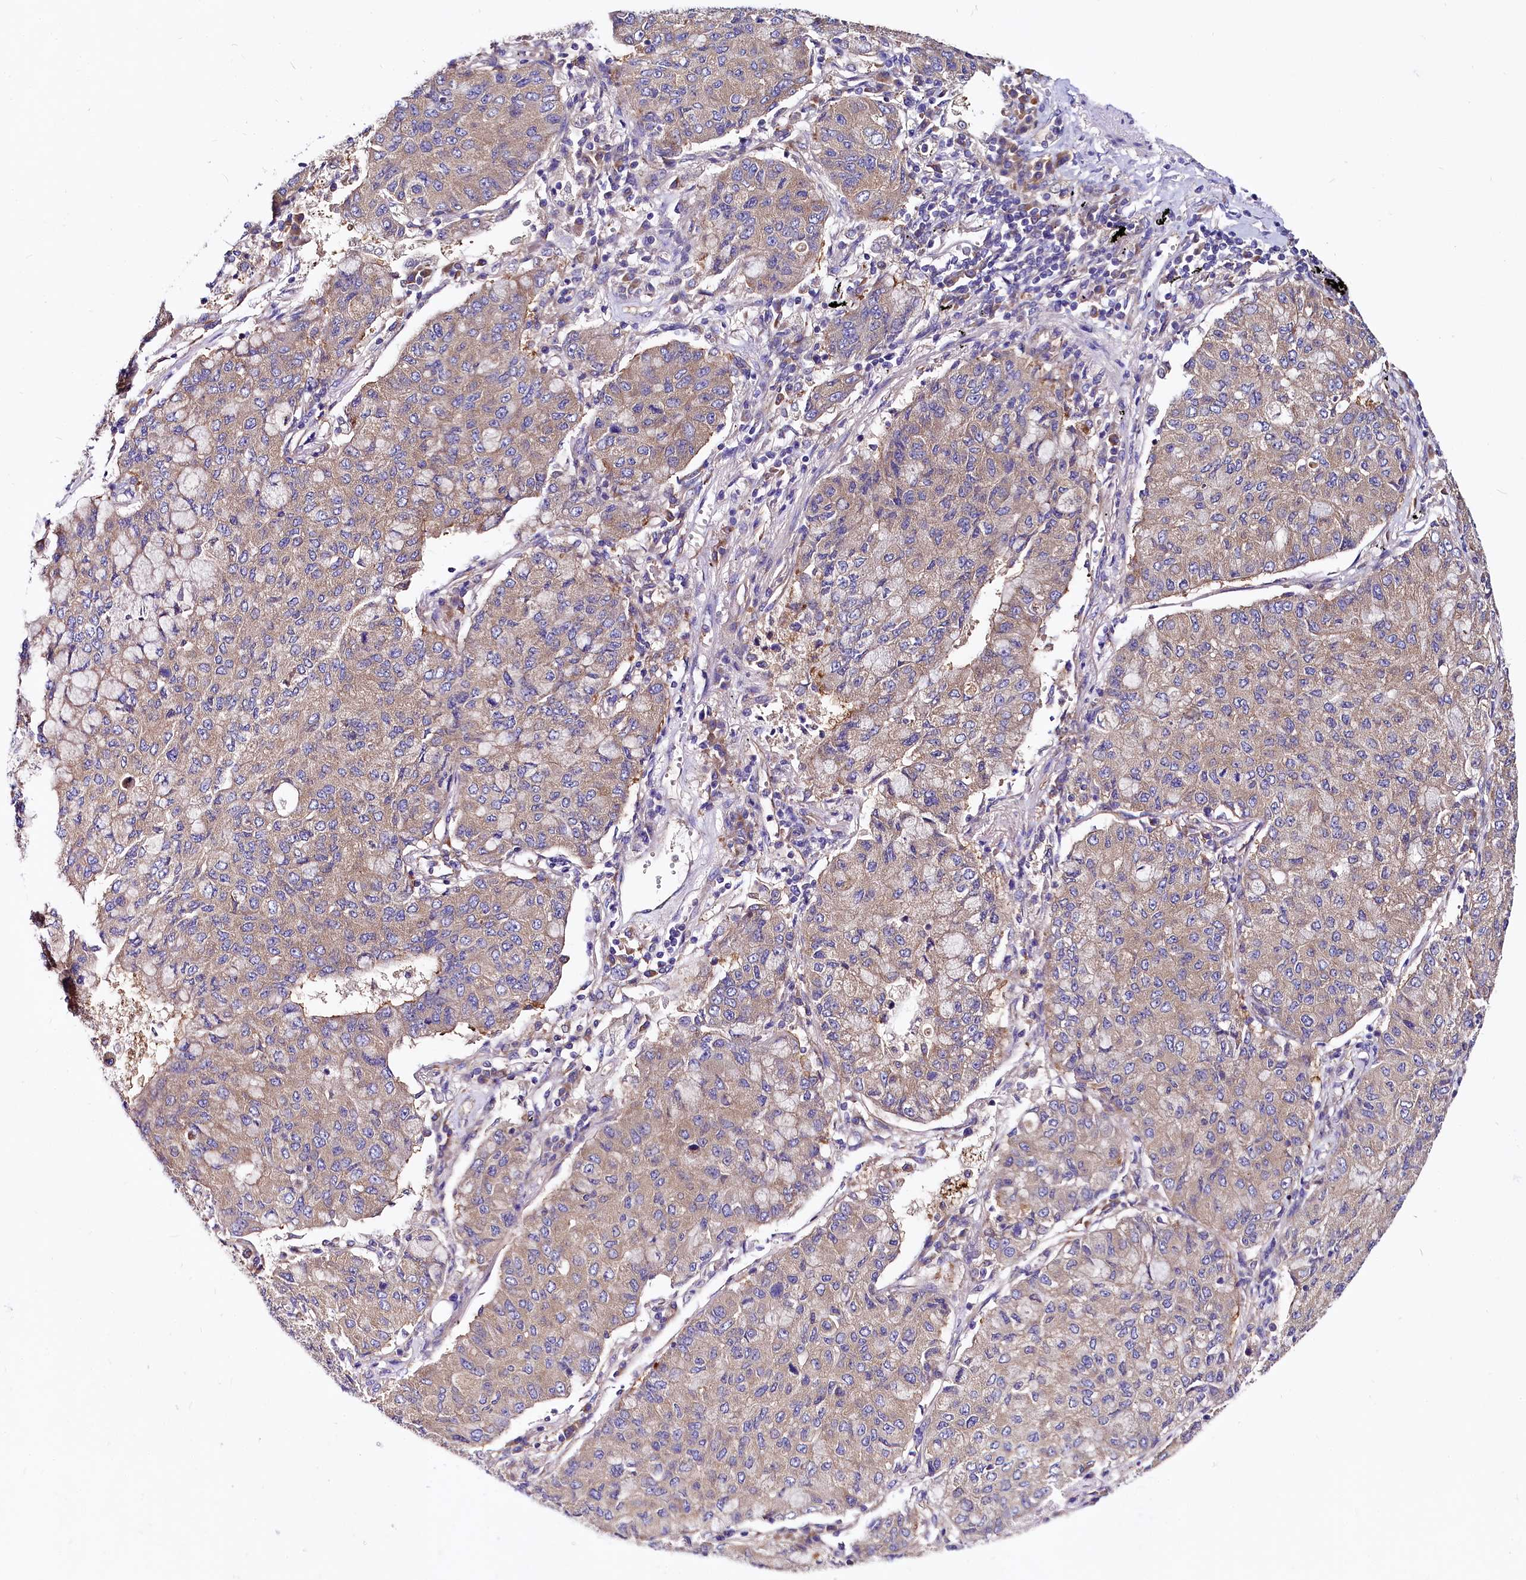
{"staining": {"intensity": "weak", "quantity": ">75%", "location": "cytoplasmic/membranous"}, "tissue": "lung cancer", "cell_type": "Tumor cells", "image_type": "cancer", "snomed": [{"axis": "morphology", "description": "Squamous cell carcinoma, NOS"}, {"axis": "topography", "description": "Lung"}], "caption": "Immunohistochemistry (IHC) staining of squamous cell carcinoma (lung), which exhibits low levels of weak cytoplasmic/membranous staining in about >75% of tumor cells indicating weak cytoplasmic/membranous protein staining. The staining was performed using DAB (3,3'-diaminobenzidine) (brown) for protein detection and nuclei were counterstained in hematoxylin (blue).", "gene": "QARS1", "patient": {"sex": "male", "age": 74}}